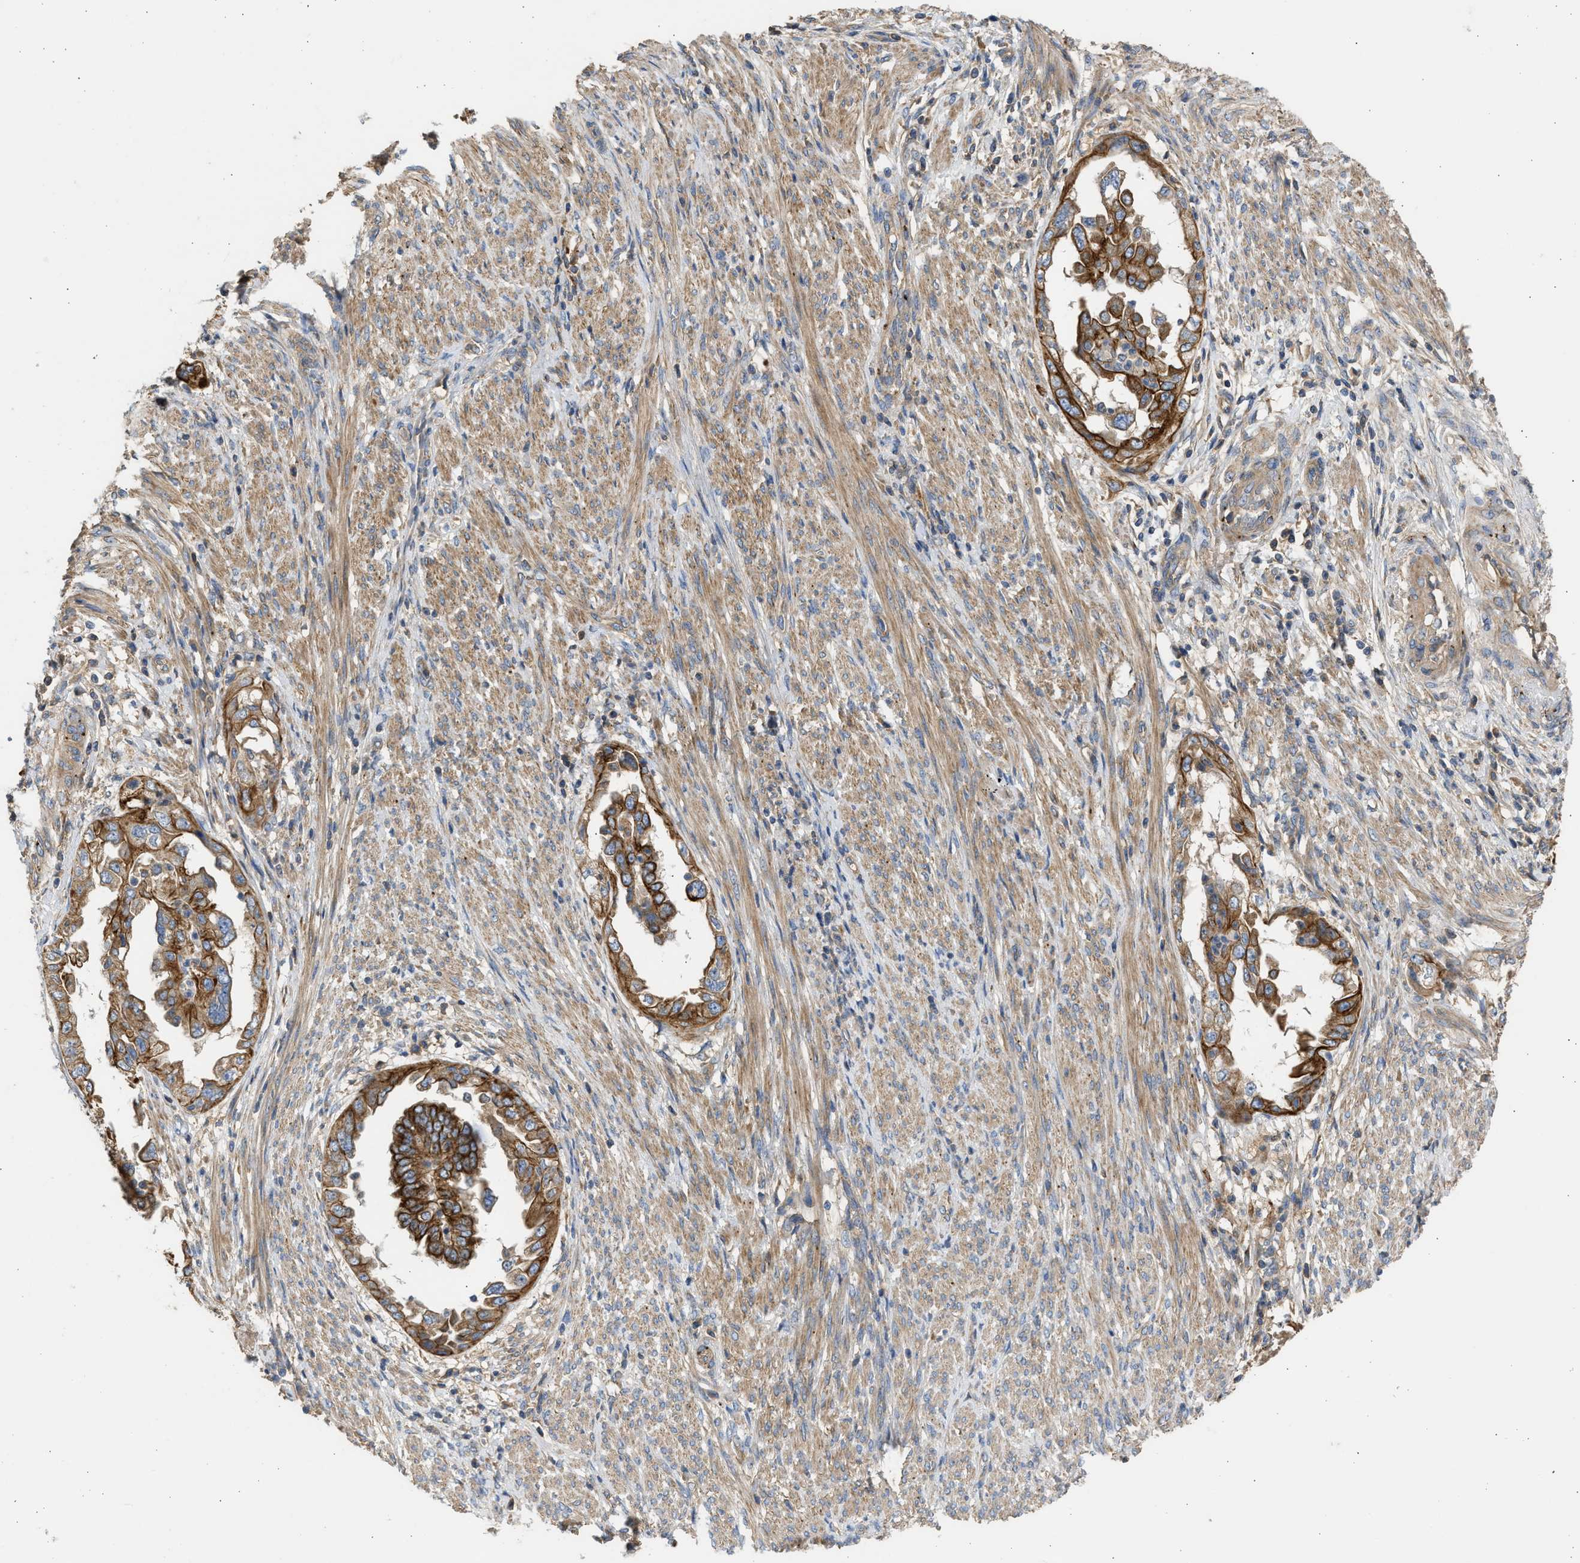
{"staining": {"intensity": "strong", "quantity": ">75%", "location": "cytoplasmic/membranous"}, "tissue": "endometrial cancer", "cell_type": "Tumor cells", "image_type": "cancer", "snomed": [{"axis": "morphology", "description": "Adenocarcinoma, NOS"}, {"axis": "topography", "description": "Endometrium"}], "caption": "The immunohistochemical stain shows strong cytoplasmic/membranous expression in tumor cells of endometrial cancer tissue.", "gene": "CSRNP2", "patient": {"sex": "female", "age": 85}}